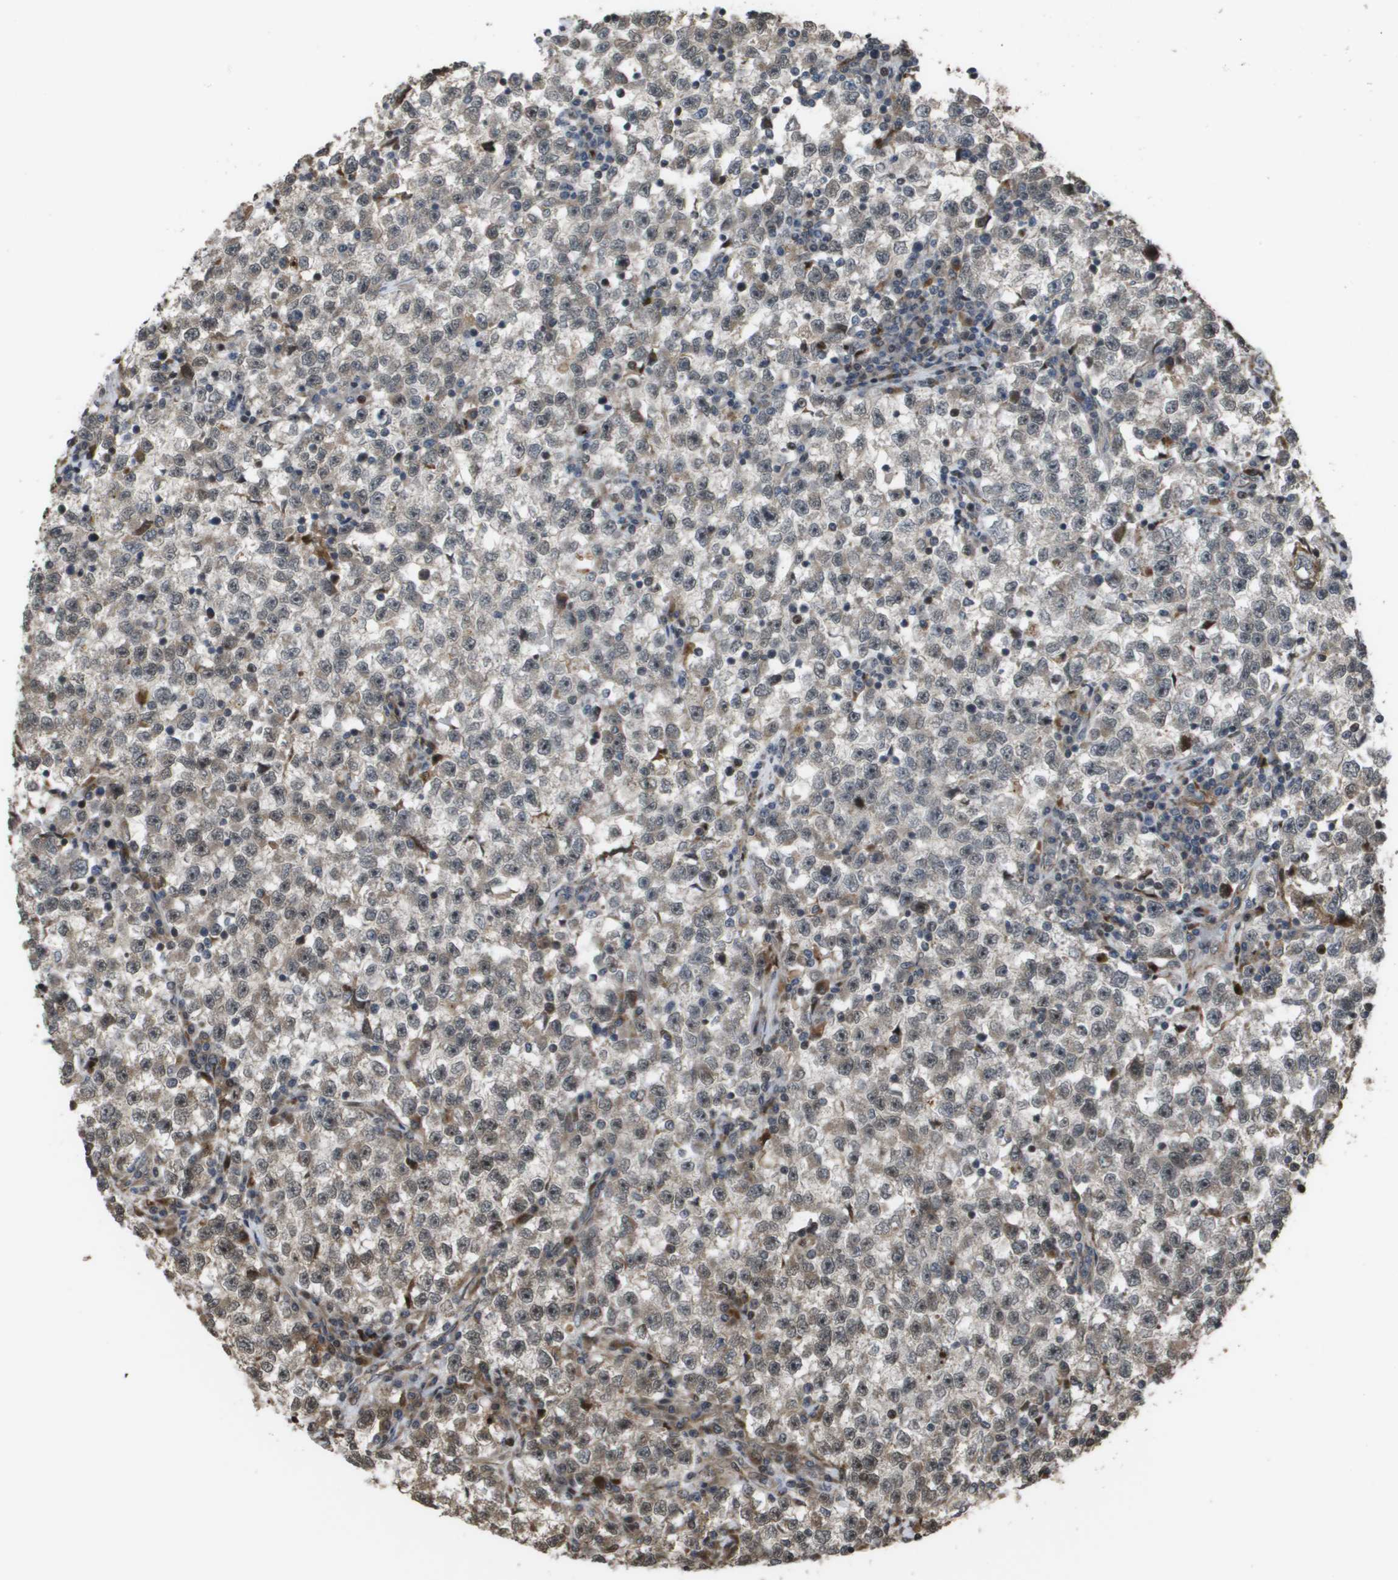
{"staining": {"intensity": "weak", "quantity": "25%-75%", "location": "nuclear"}, "tissue": "testis cancer", "cell_type": "Tumor cells", "image_type": "cancer", "snomed": [{"axis": "morphology", "description": "Seminoma, NOS"}, {"axis": "topography", "description": "Testis"}], "caption": "Immunohistochemical staining of testis seminoma exhibits low levels of weak nuclear protein expression in about 25%-75% of tumor cells. The staining was performed using DAB, with brown indicating positive protein expression. Nuclei are stained blue with hematoxylin.", "gene": "AXIN2", "patient": {"sex": "male", "age": 22}}